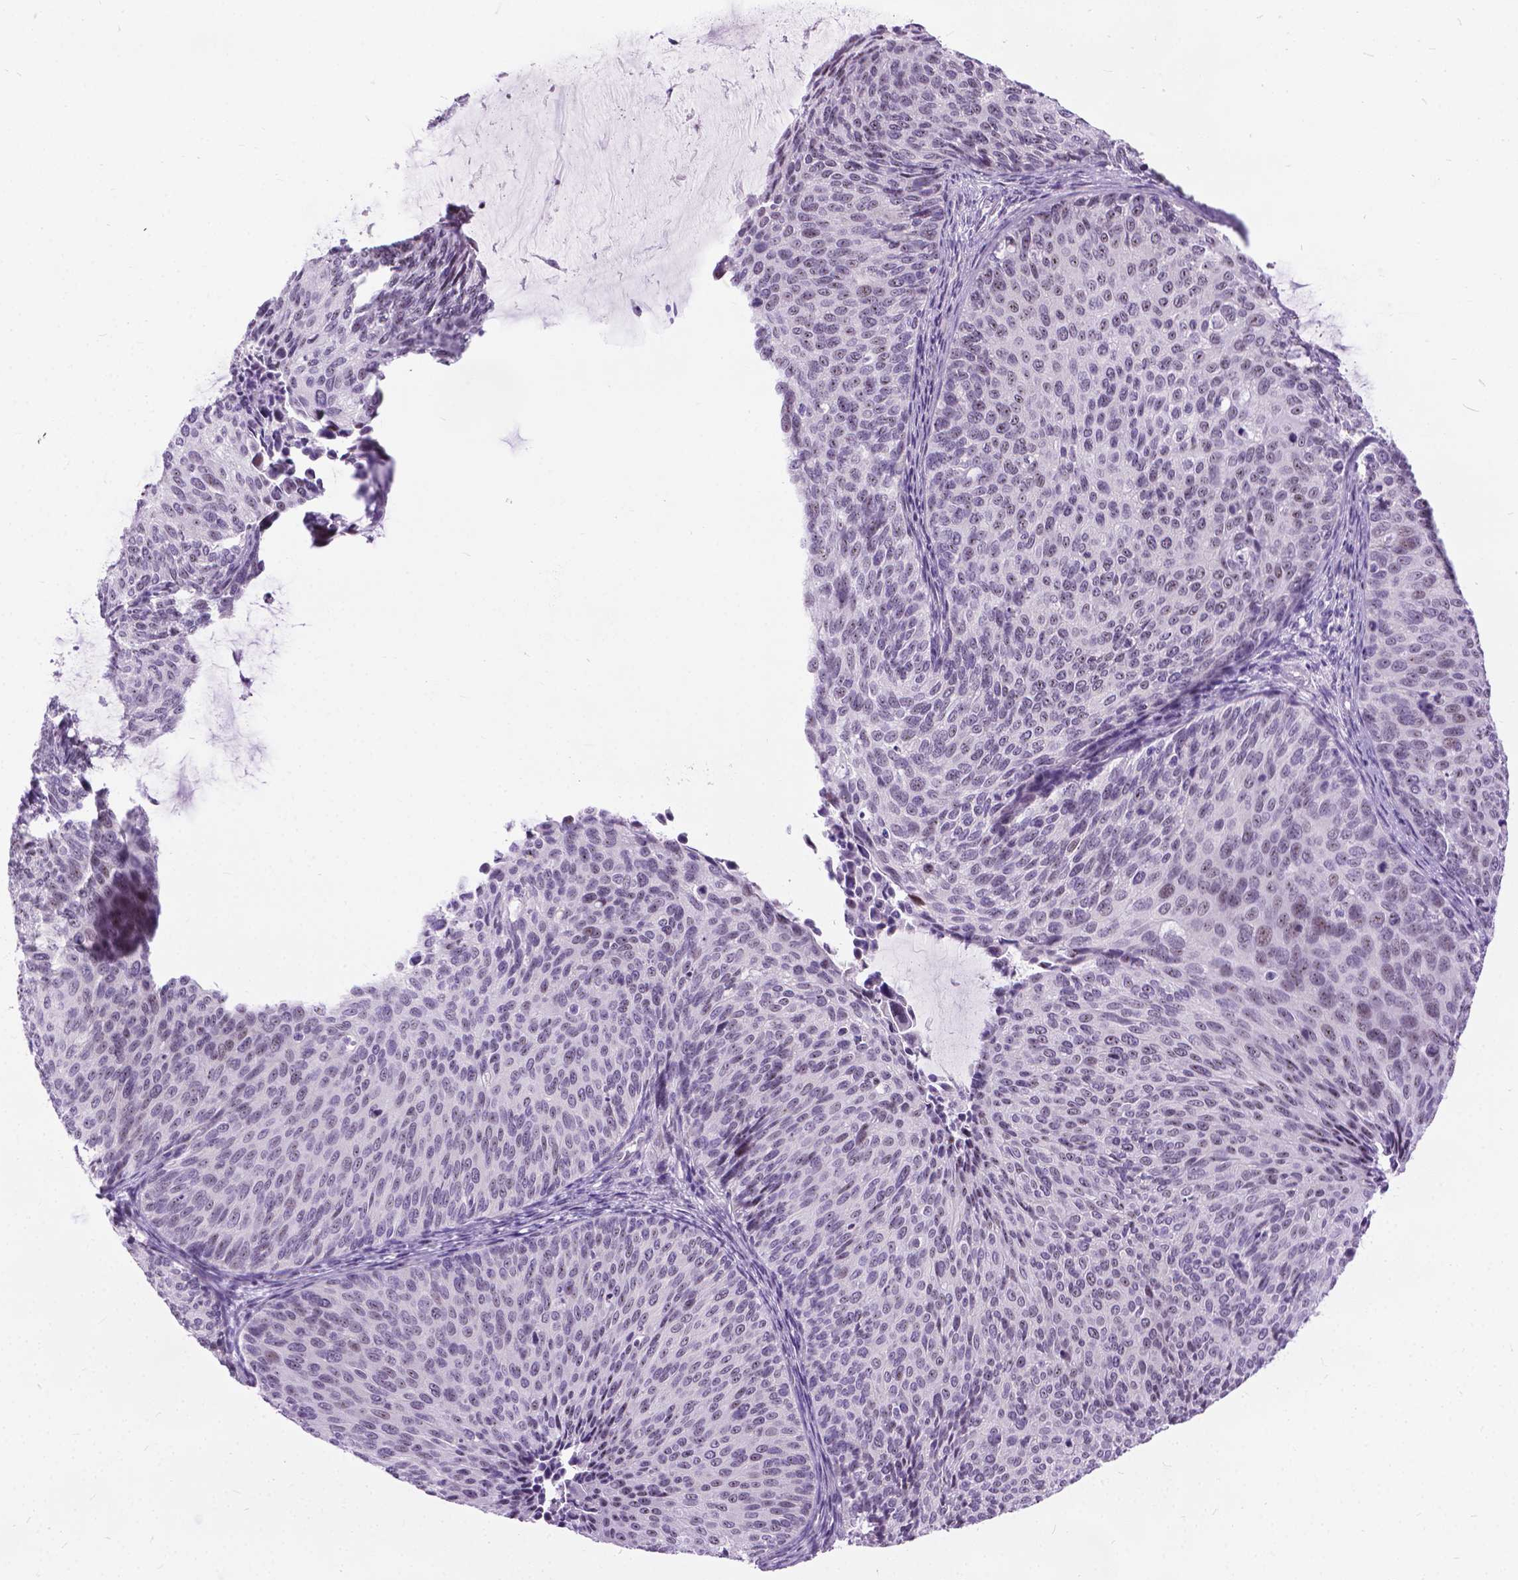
{"staining": {"intensity": "negative", "quantity": "none", "location": "none"}, "tissue": "cervical cancer", "cell_type": "Tumor cells", "image_type": "cancer", "snomed": [{"axis": "morphology", "description": "Squamous cell carcinoma, NOS"}, {"axis": "topography", "description": "Cervix"}], "caption": "Immunohistochemical staining of human cervical squamous cell carcinoma demonstrates no significant expression in tumor cells. (Brightfield microscopy of DAB (3,3'-diaminobenzidine) IHC at high magnification).", "gene": "PROB1", "patient": {"sex": "female", "age": 36}}